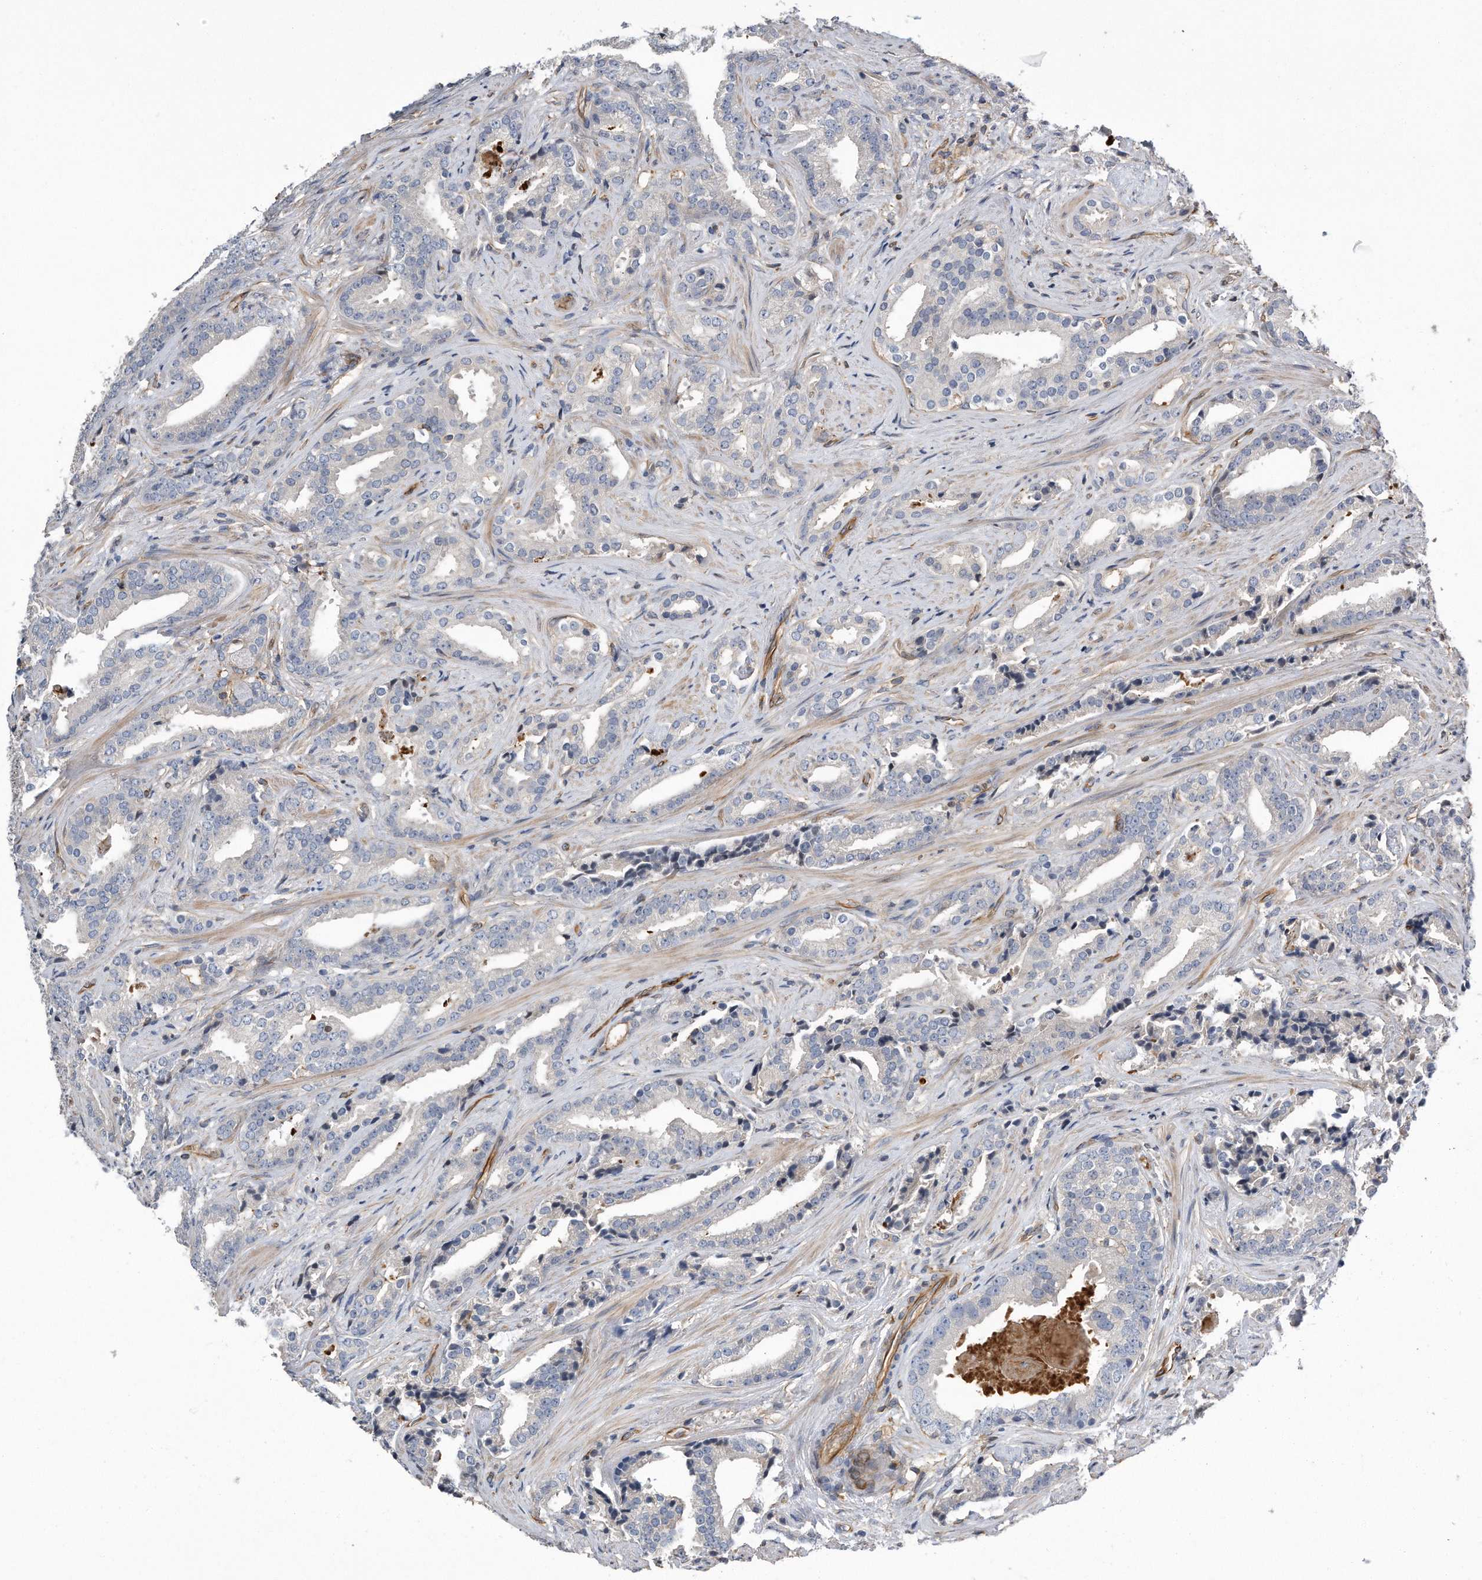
{"staining": {"intensity": "negative", "quantity": "none", "location": "none"}, "tissue": "prostate cancer", "cell_type": "Tumor cells", "image_type": "cancer", "snomed": [{"axis": "morphology", "description": "Adenocarcinoma, Low grade"}, {"axis": "topography", "description": "Prostate"}], "caption": "Tumor cells are negative for protein expression in human prostate adenocarcinoma (low-grade).", "gene": "GPC1", "patient": {"sex": "male", "age": 67}}